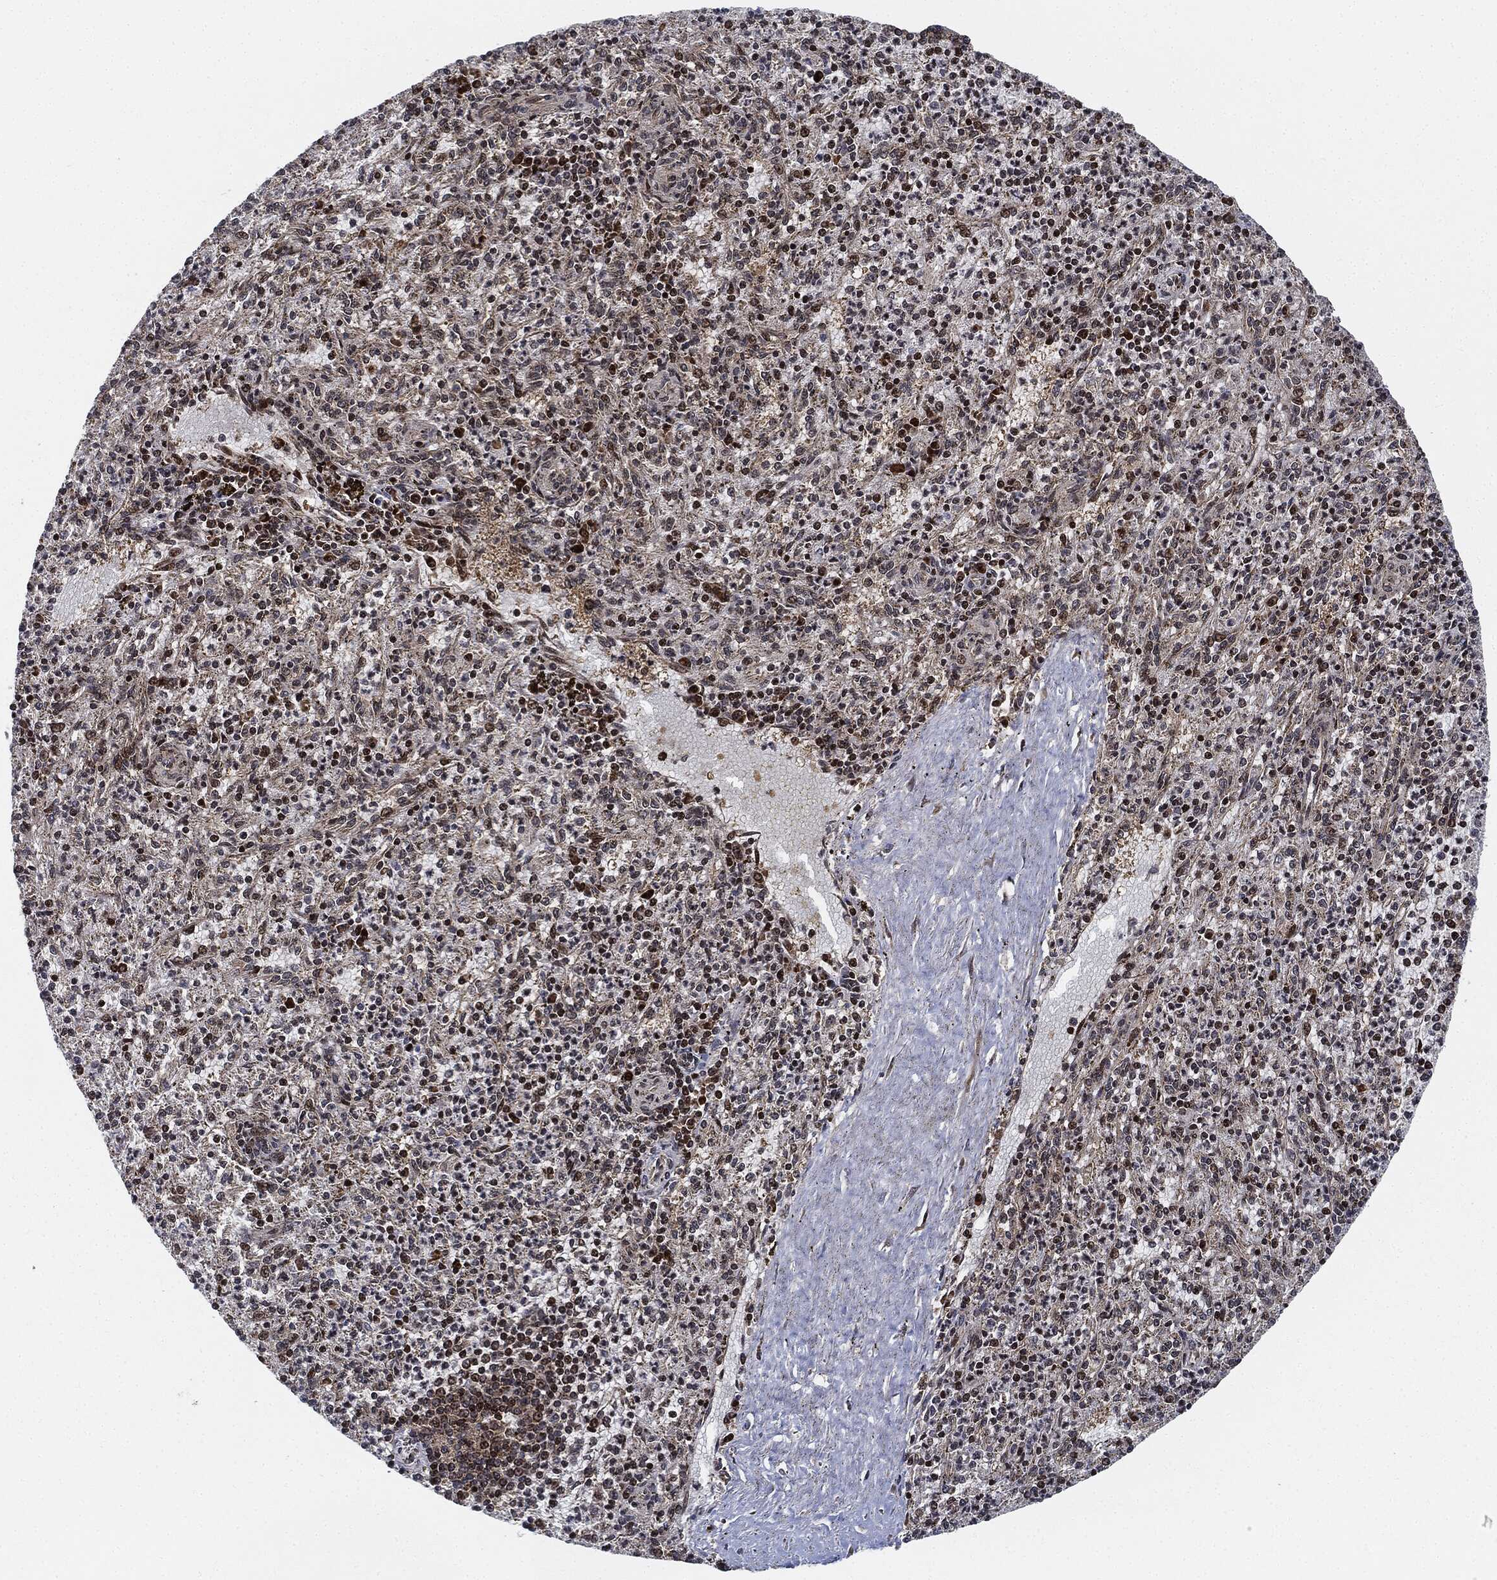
{"staining": {"intensity": "moderate", "quantity": "25%-75%", "location": "cytoplasmic/membranous,nuclear"}, "tissue": "spleen", "cell_type": "Cells in red pulp", "image_type": "normal", "snomed": [{"axis": "morphology", "description": "Normal tissue, NOS"}, {"axis": "topography", "description": "Spleen"}], "caption": "Cells in red pulp reveal medium levels of moderate cytoplasmic/membranous,nuclear positivity in approximately 25%-75% of cells in benign spleen.", "gene": "RNASEL", "patient": {"sex": "male", "age": 60}}